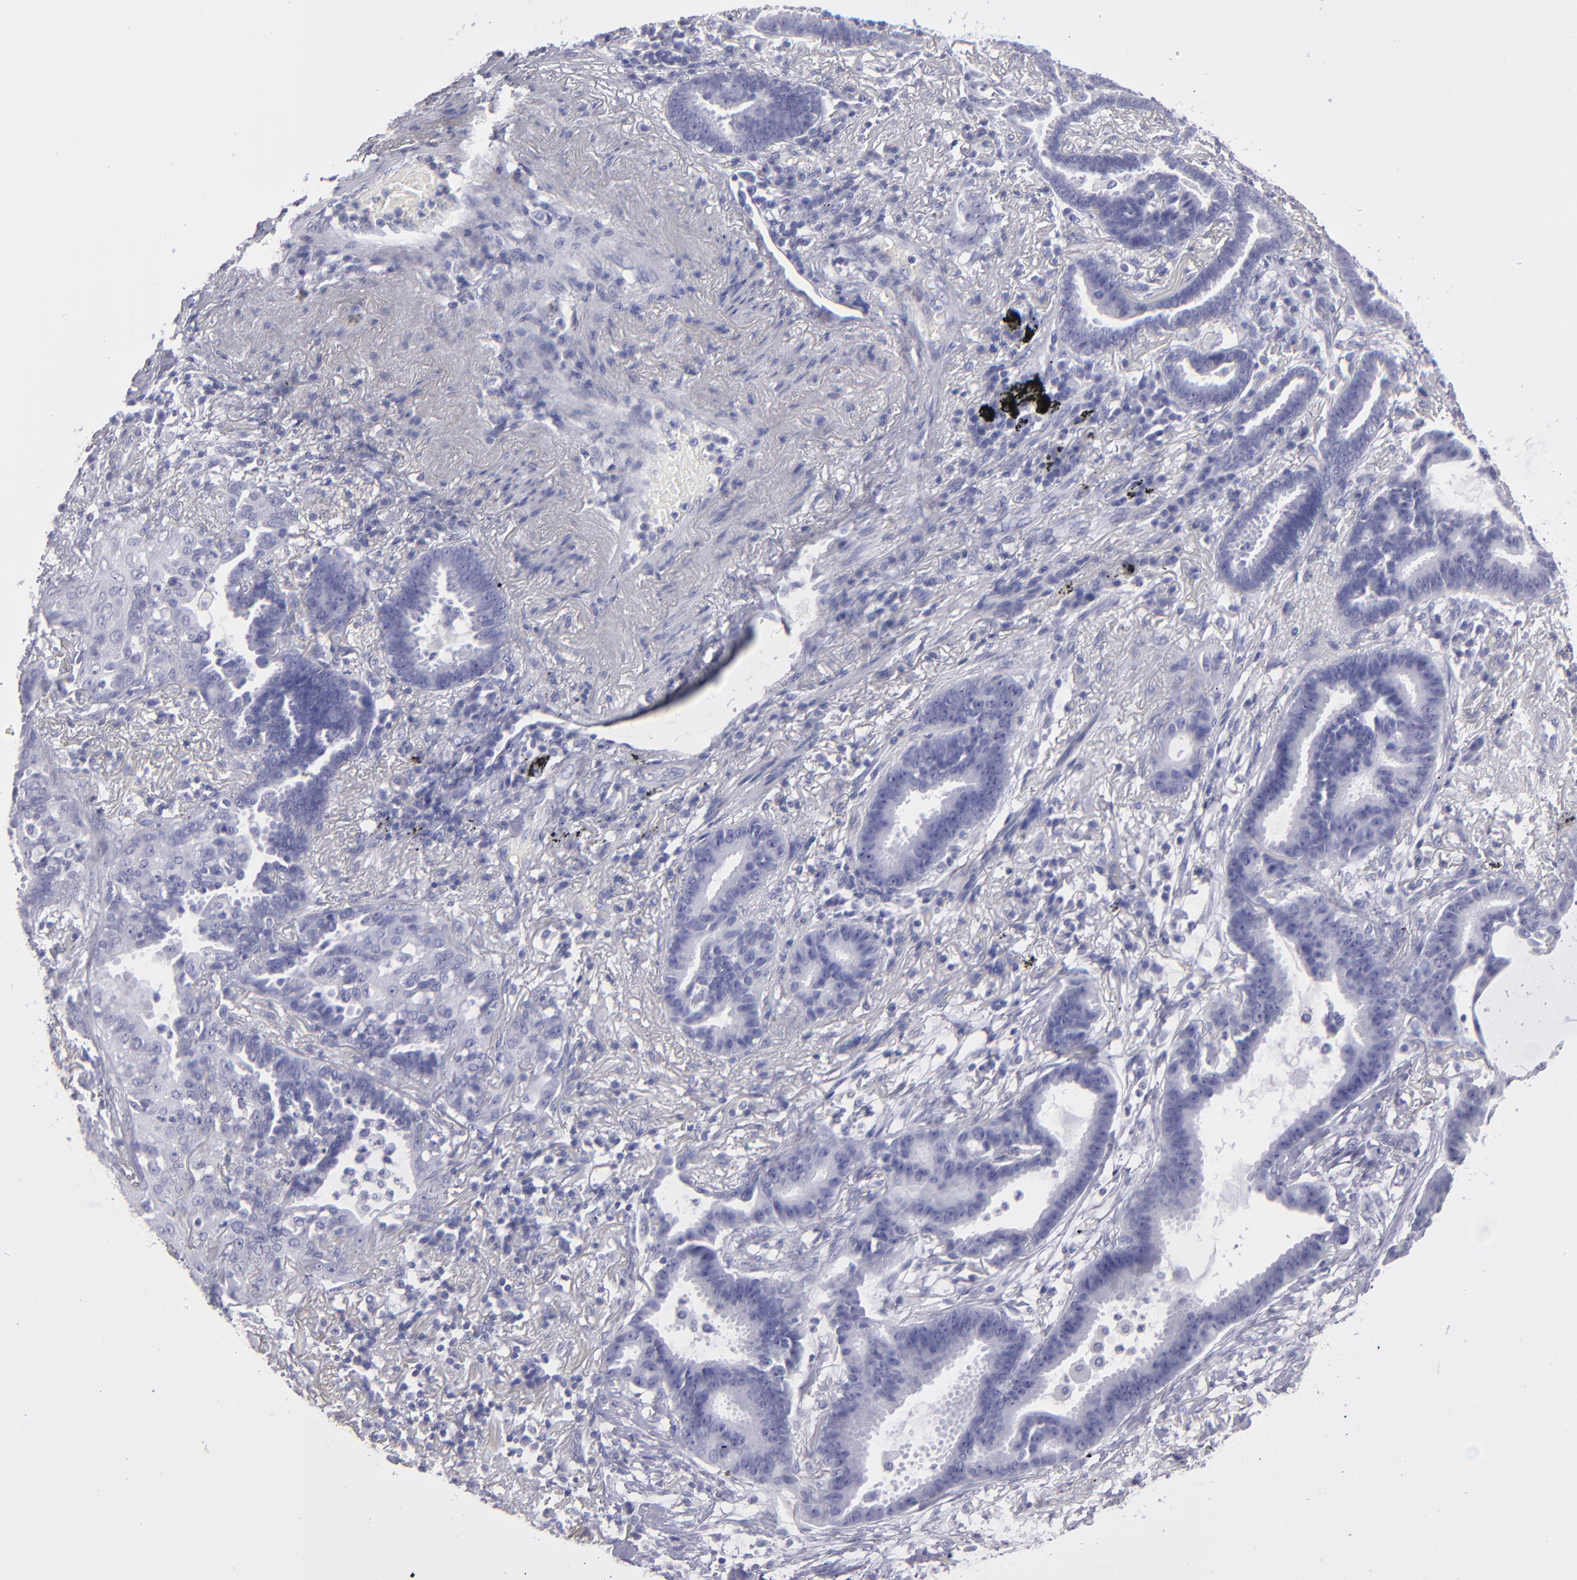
{"staining": {"intensity": "negative", "quantity": "none", "location": "none"}, "tissue": "lung cancer", "cell_type": "Tumor cells", "image_type": "cancer", "snomed": [{"axis": "morphology", "description": "Adenocarcinoma, NOS"}, {"axis": "topography", "description": "Lung"}], "caption": "There is no significant expression in tumor cells of lung cancer (adenocarcinoma).", "gene": "MB", "patient": {"sex": "female", "age": 64}}